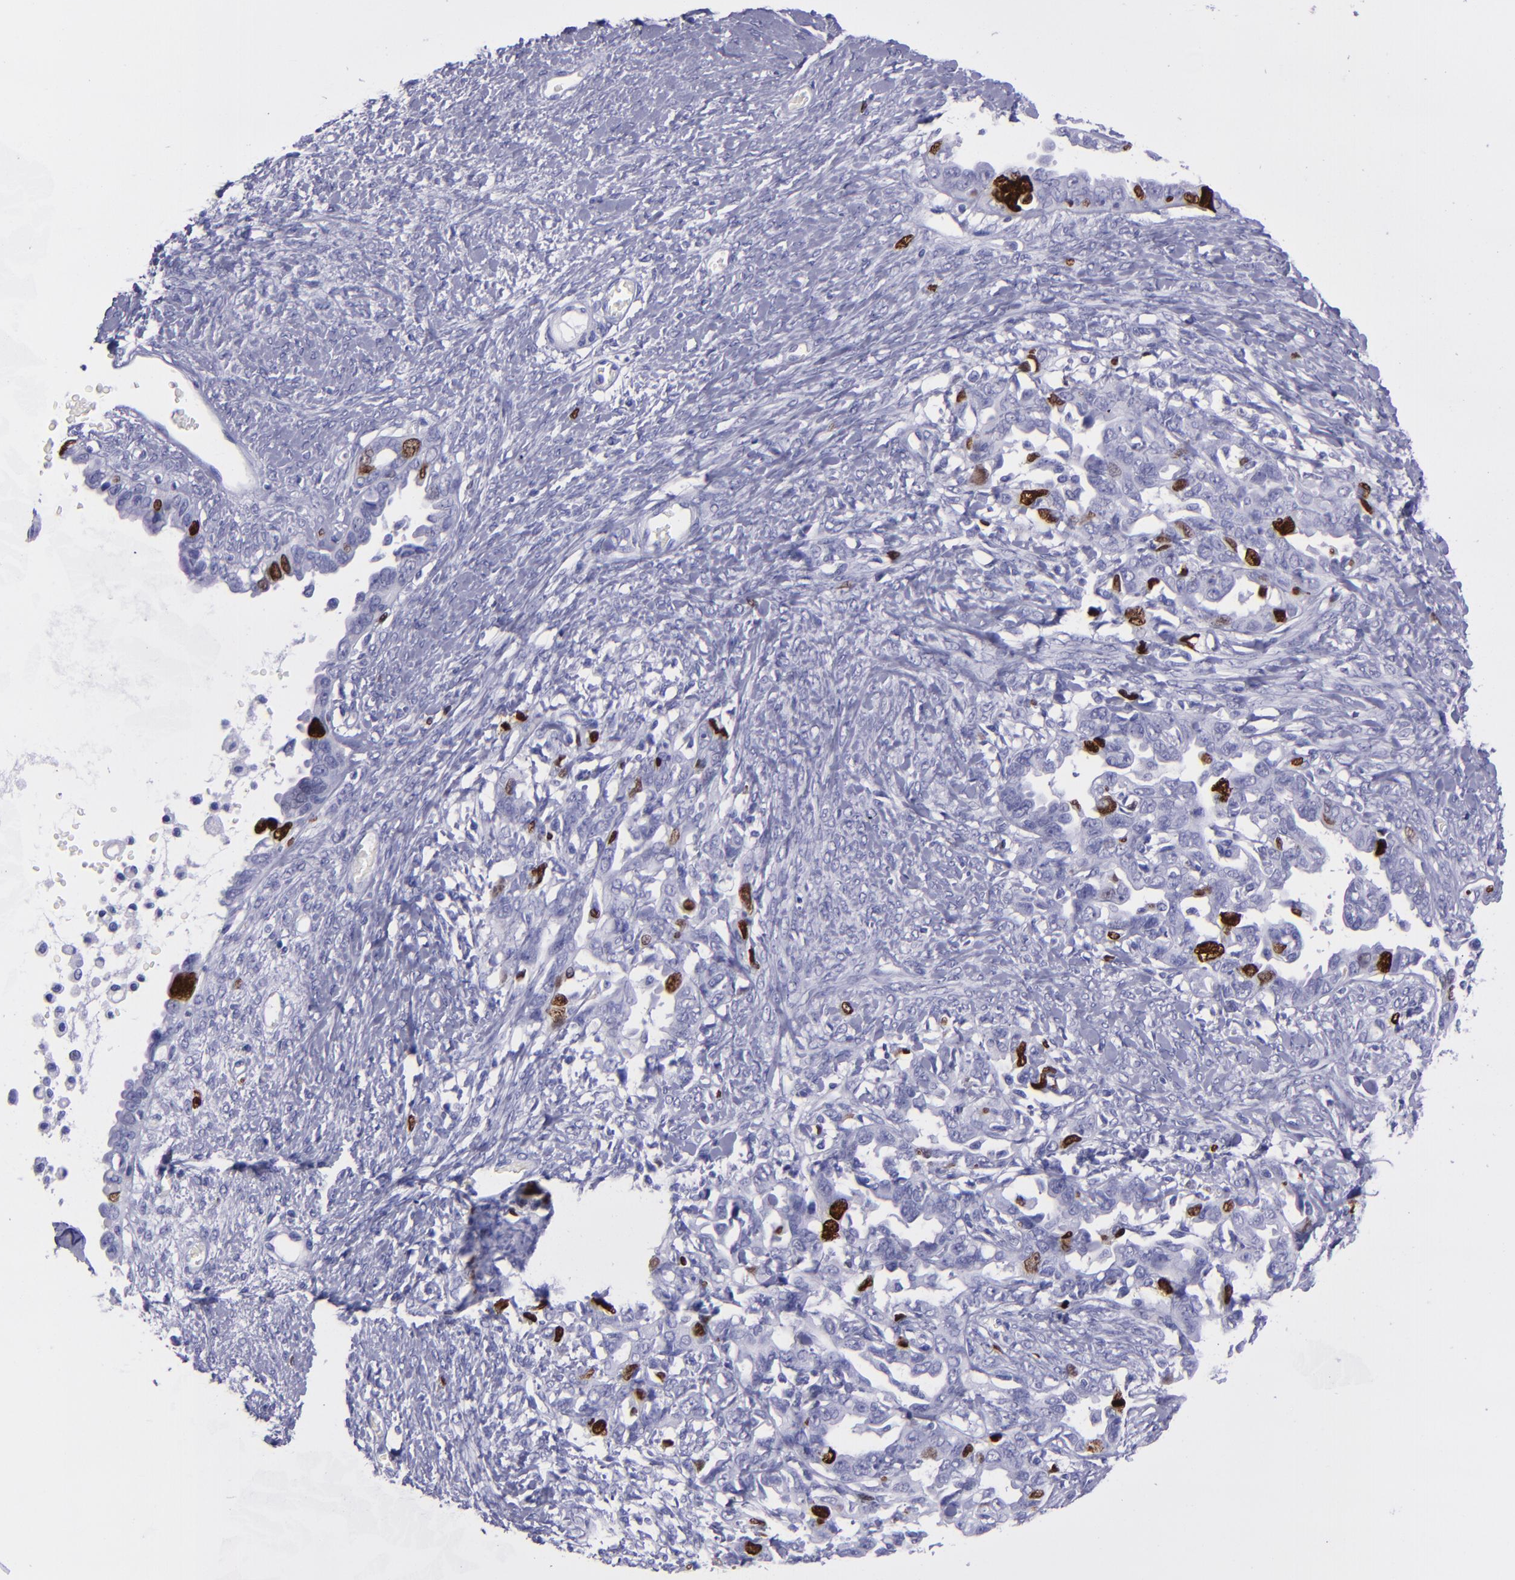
{"staining": {"intensity": "strong", "quantity": "<25%", "location": "nuclear"}, "tissue": "ovarian cancer", "cell_type": "Tumor cells", "image_type": "cancer", "snomed": [{"axis": "morphology", "description": "Cystadenocarcinoma, serous, NOS"}, {"axis": "topography", "description": "Ovary"}], "caption": "Serous cystadenocarcinoma (ovarian) stained with DAB (3,3'-diaminobenzidine) immunohistochemistry (IHC) demonstrates medium levels of strong nuclear expression in approximately <25% of tumor cells.", "gene": "TOP2A", "patient": {"sex": "female", "age": 69}}